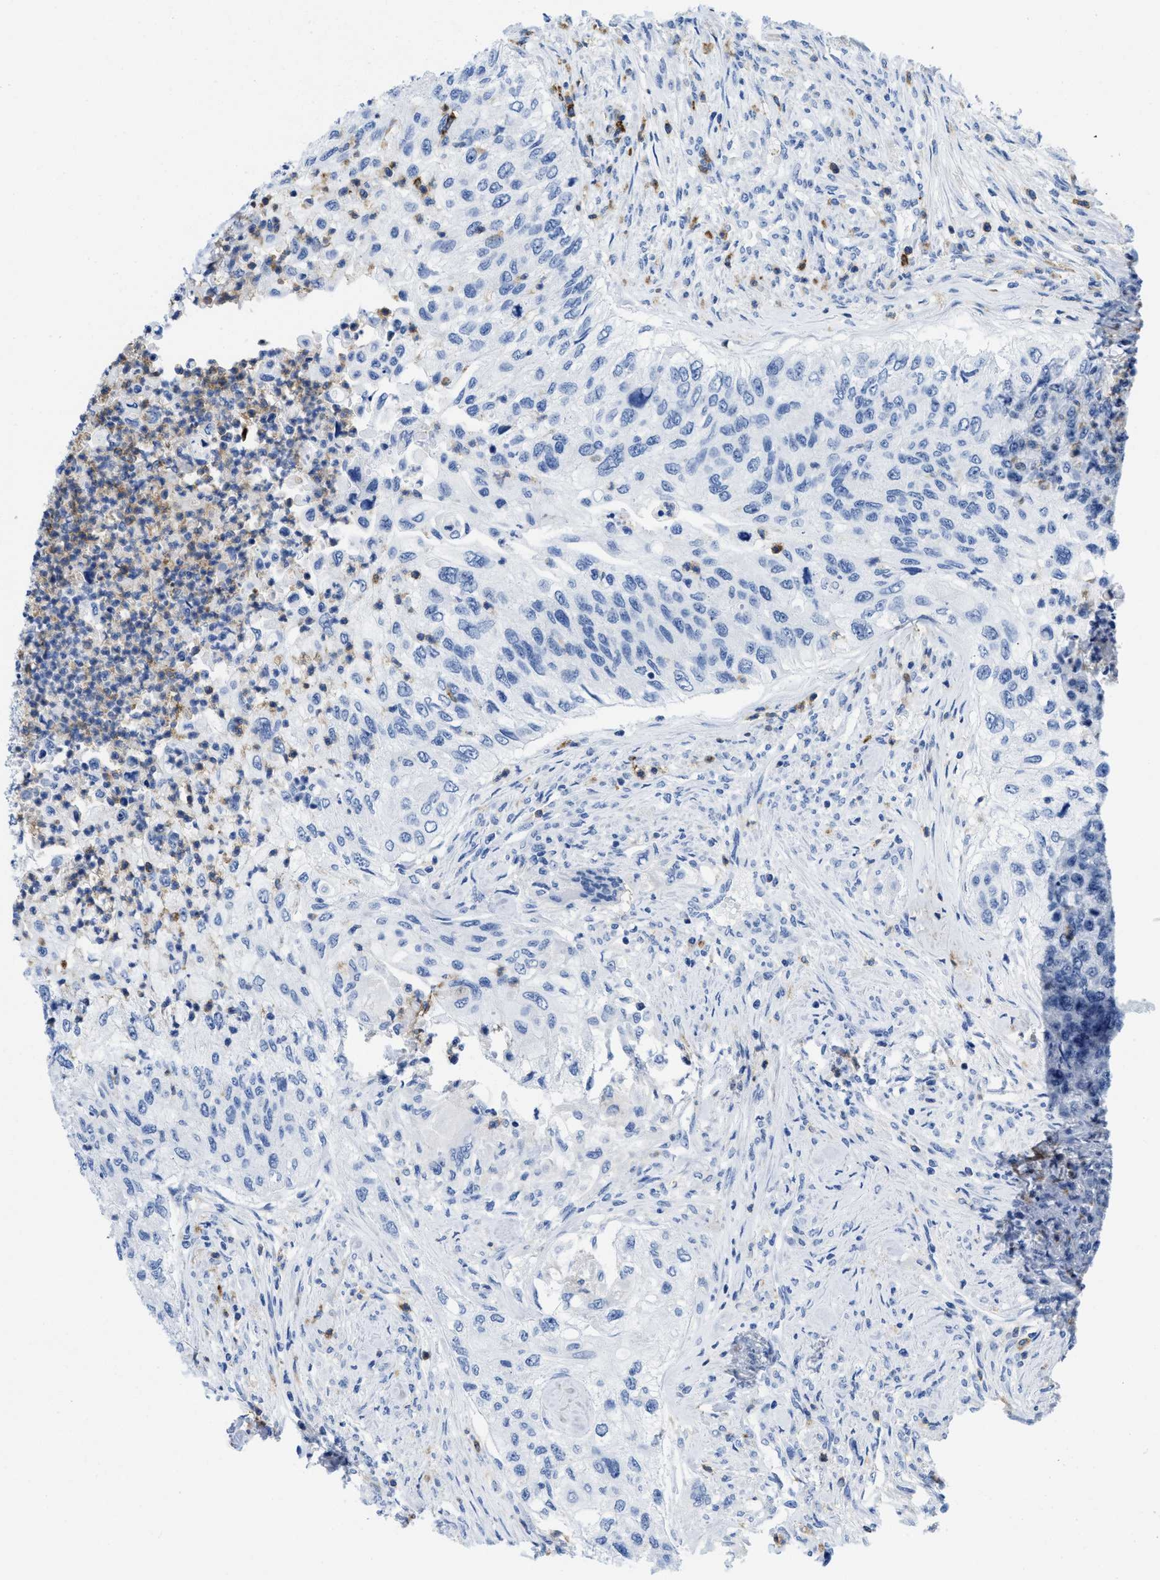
{"staining": {"intensity": "negative", "quantity": "none", "location": "none"}, "tissue": "urothelial cancer", "cell_type": "Tumor cells", "image_type": "cancer", "snomed": [{"axis": "morphology", "description": "Urothelial carcinoma, High grade"}, {"axis": "topography", "description": "Urinary bladder"}], "caption": "A histopathology image of urothelial cancer stained for a protein shows no brown staining in tumor cells.", "gene": "CR1", "patient": {"sex": "female", "age": 60}}